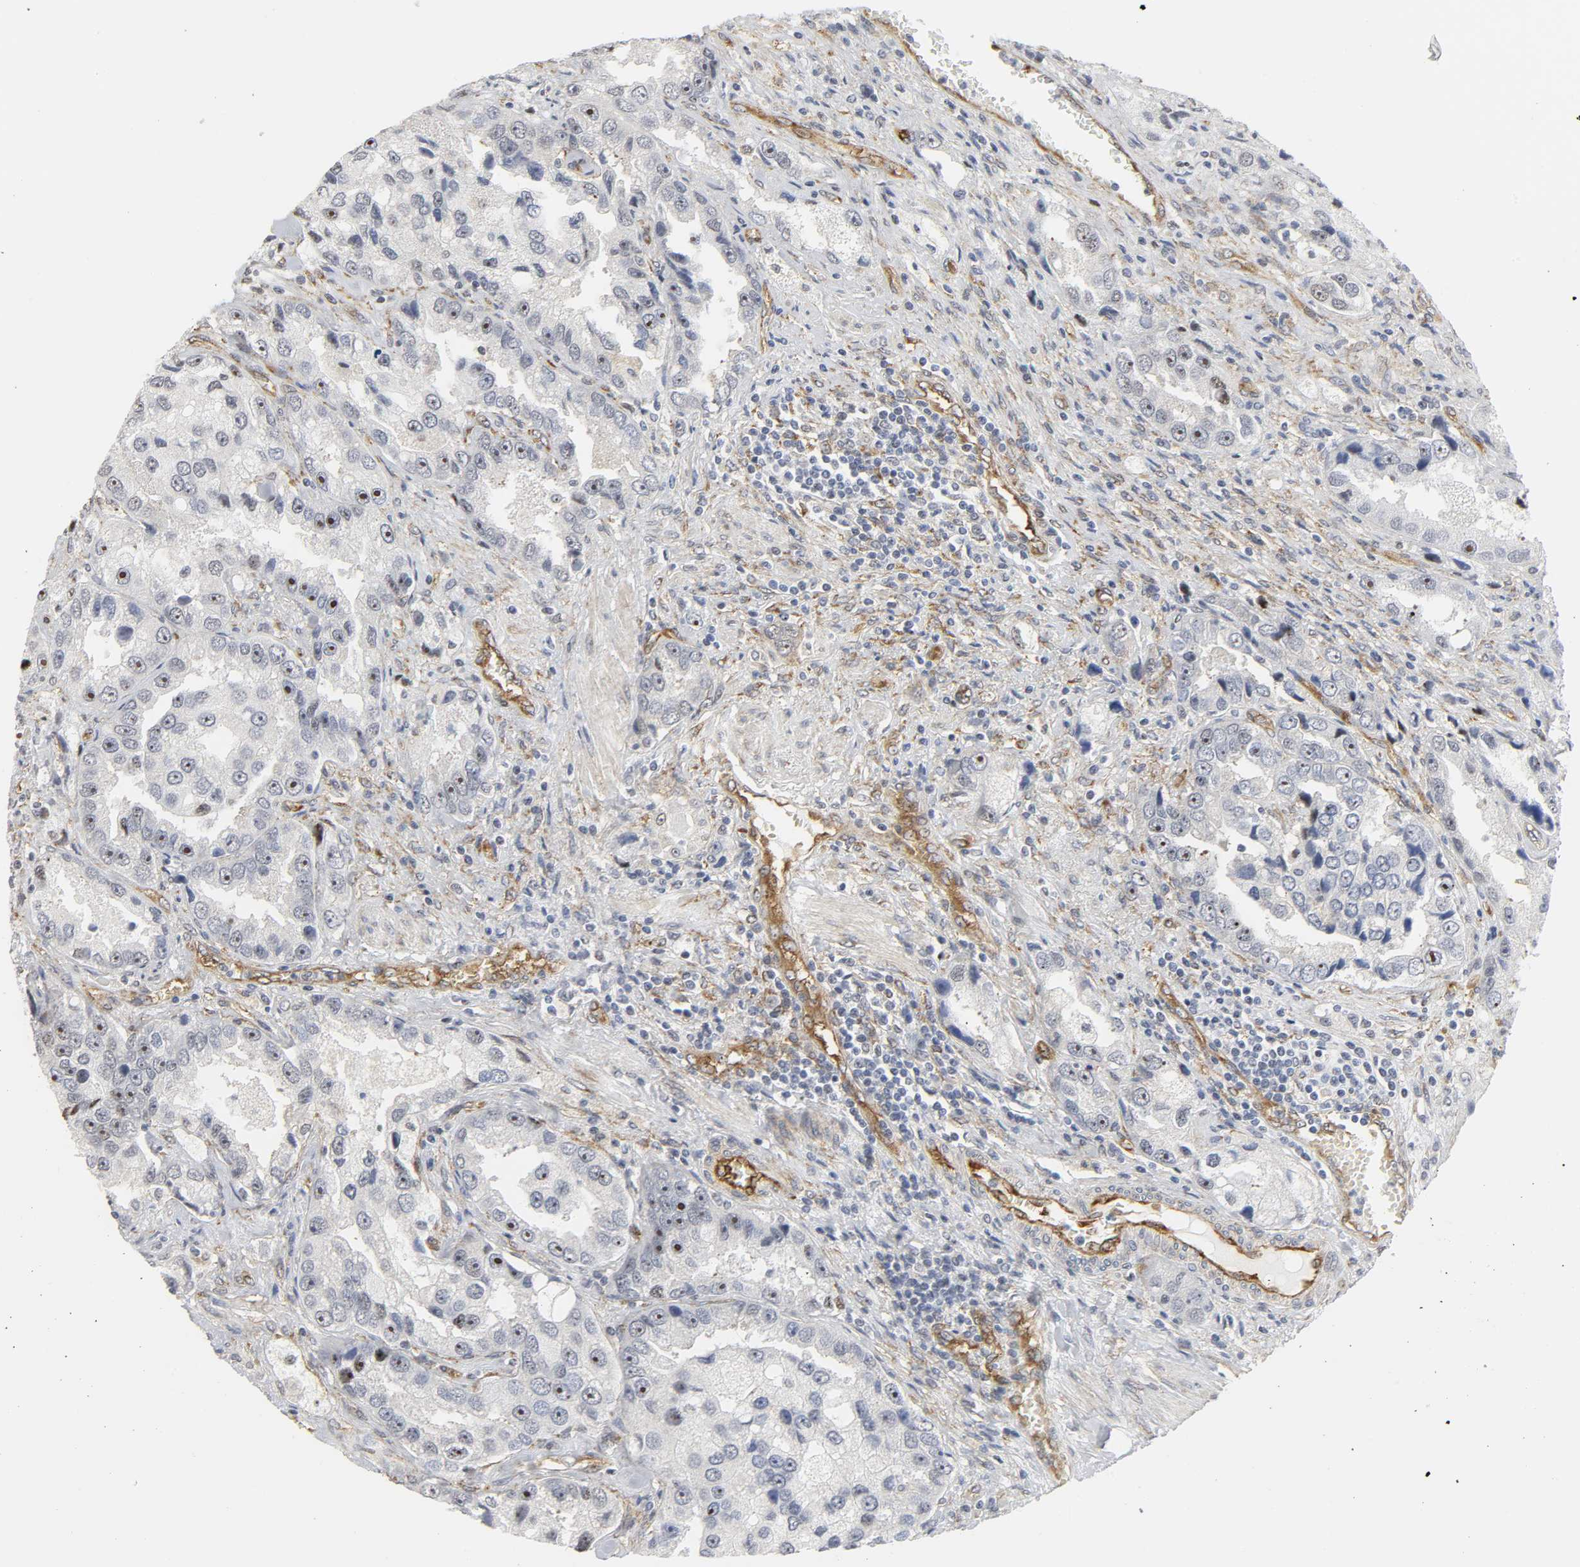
{"staining": {"intensity": "negative", "quantity": "none", "location": "none"}, "tissue": "prostate cancer", "cell_type": "Tumor cells", "image_type": "cancer", "snomed": [{"axis": "morphology", "description": "Adenocarcinoma, High grade"}, {"axis": "topography", "description": "Prostate"}], "caption": "Histopathology image shows no protein positivity in tumor cells of prostate cancer (high-grade adenocarcinoma) tissue. (DAB immunohistochemistry with hematoxylin counter stain).", "gene": "DOCK1", "patient": {"sex": "male", "age": 63}}